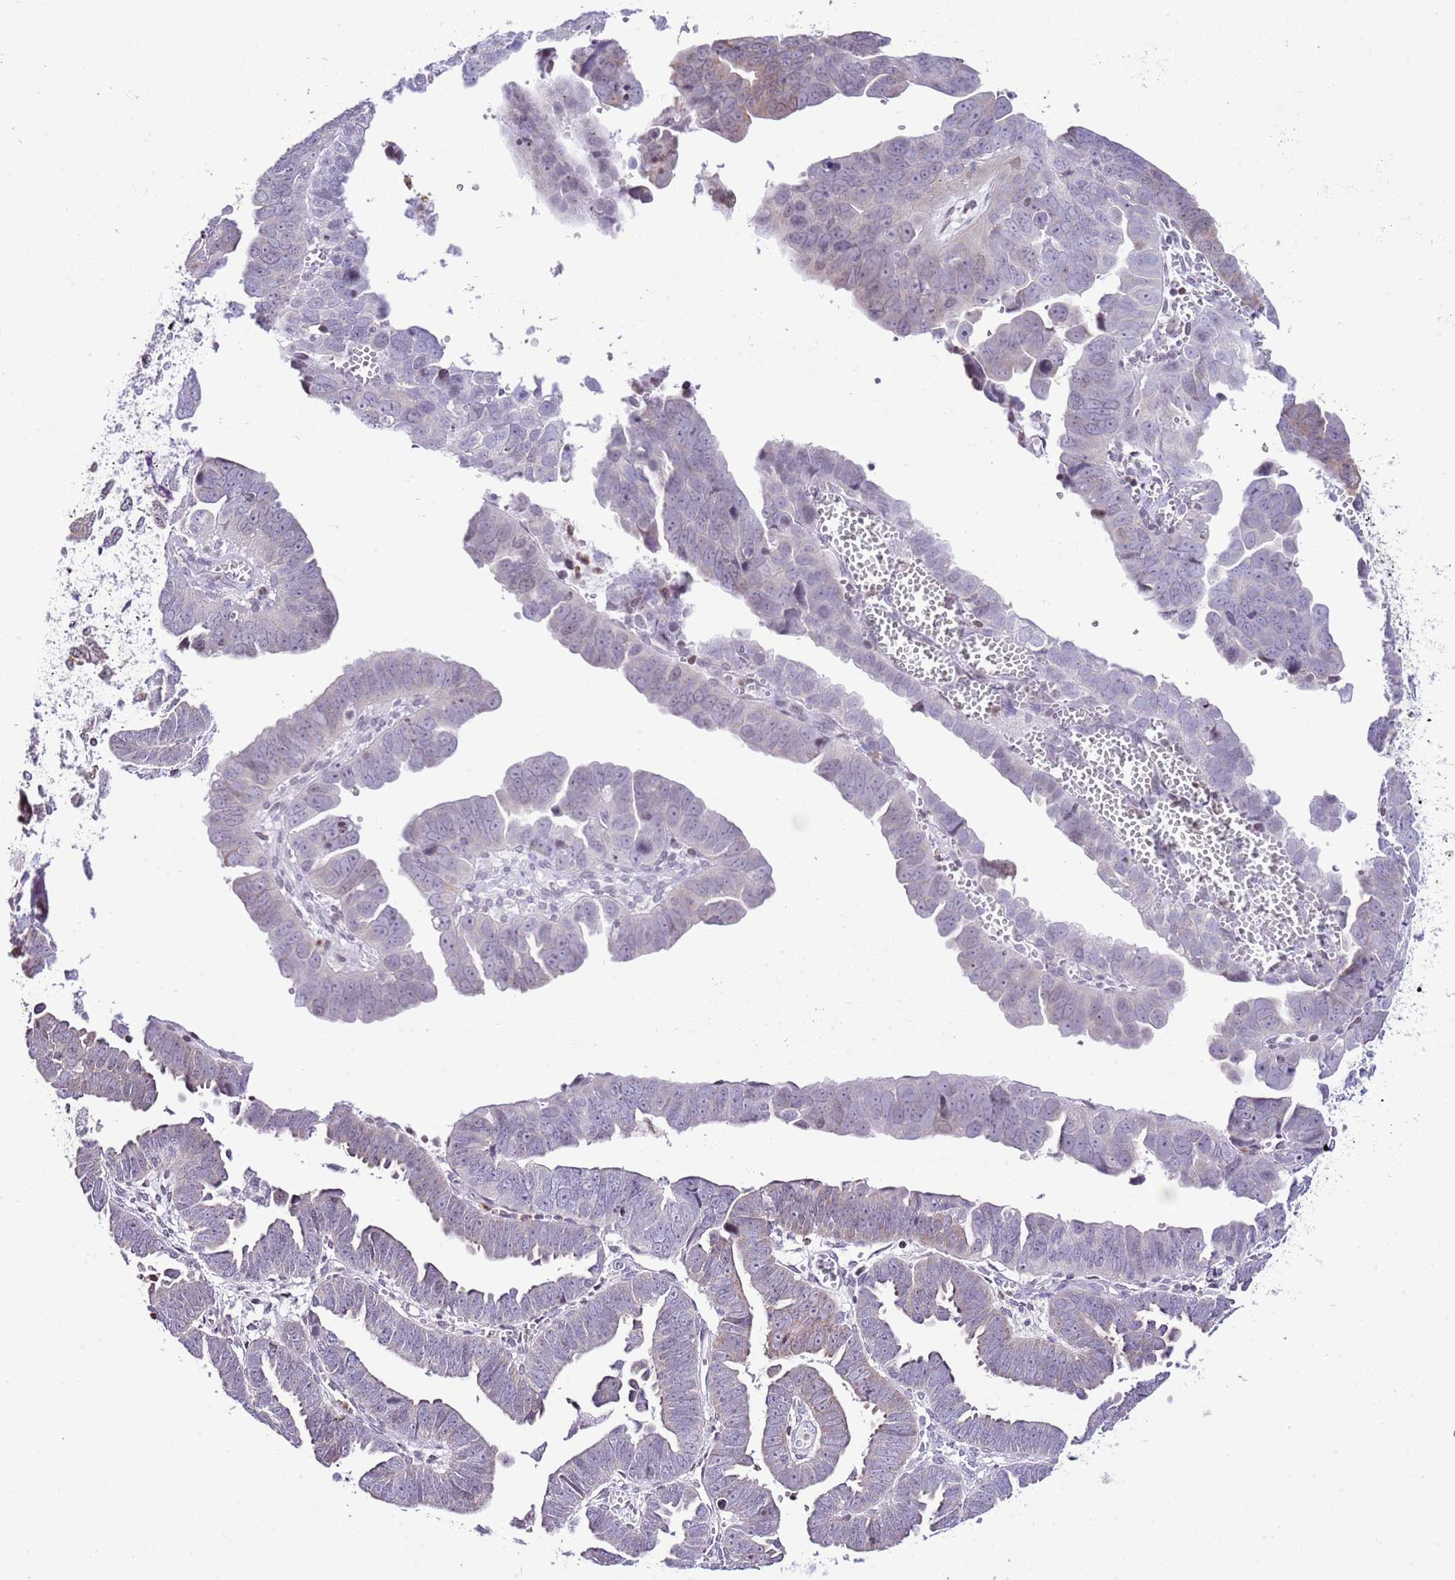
{"staining": {"intensity": "weak", "quantity": "<25%", "location": "cytoplasmic/membranous"}, "tissue": "endometrial cancer", "cell_type": "Tumor cells", "image_type": "cancer", "snomed": [{"axis": "morphology", "description": "Adenocarcinoma, NOS"}, {"axis": "topography", "description": "Endometrium"}], "caption": "Endometrial adenocarcinoma stained for a protein using IHC demonstrates no positivity tumor cells.", "gene": "PRR15", "patient": {"sex": "female", "age": 75}}